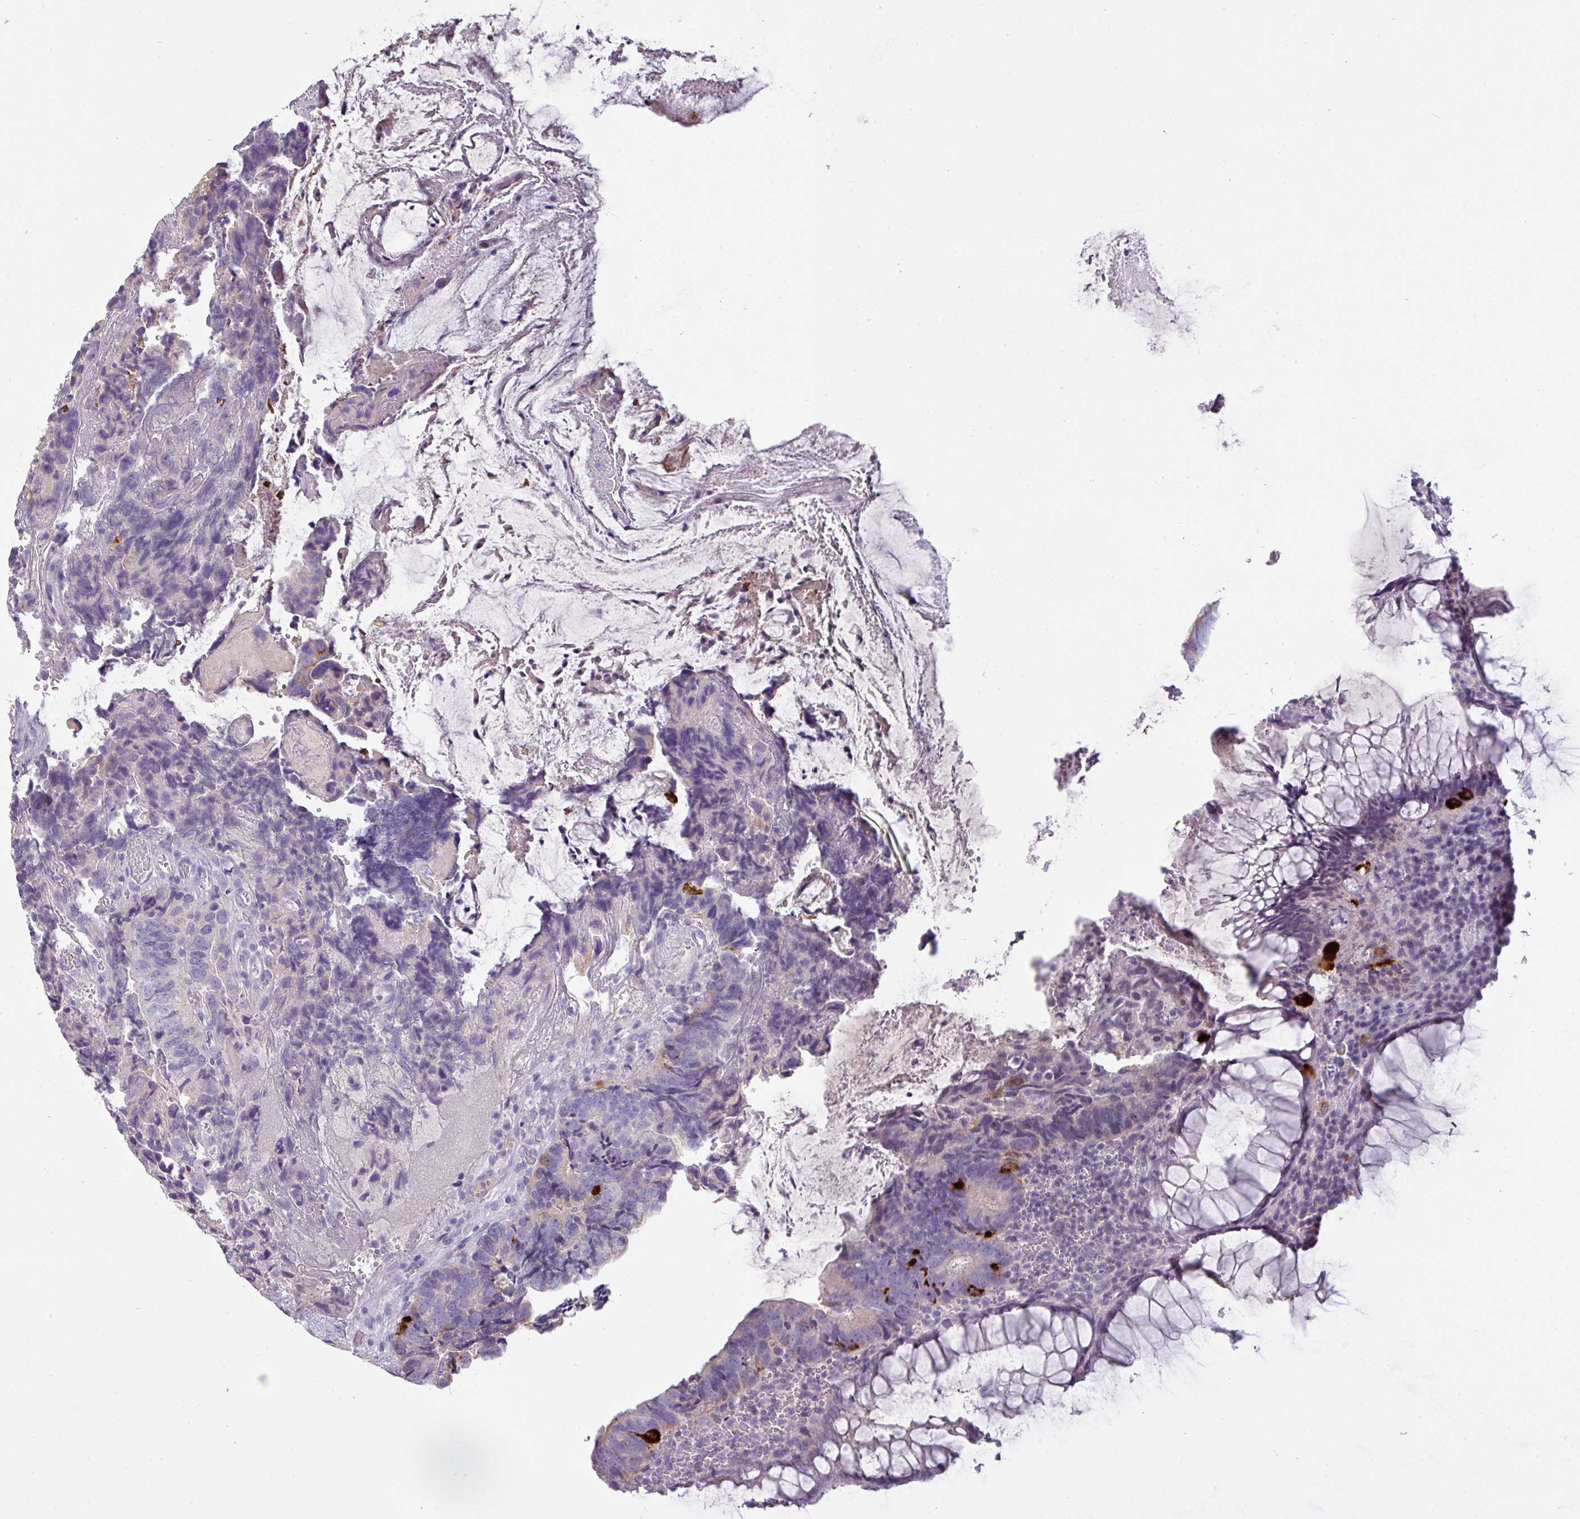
{"staining": {"intensity": "strong", "quantity": "<25%", "location": "cytoplasmic/membranous"}, "tissue": "colorectal cancer", "cell_type": "Tumor cells", "image_type": "cancer", "snomed": [{"axis": "morphology", "description": "Adenocarcinoma, NOS"}, {"axis": "topography", "description": "Colon"}], "caption": "Protein staining of colorectal adenocarcinoma tissue shows strong cytoplasmic/membranous positivity in about <25% of tumor cells.", "gene": "OR6C6", "patient": {"sex": "female", "age": 67}}